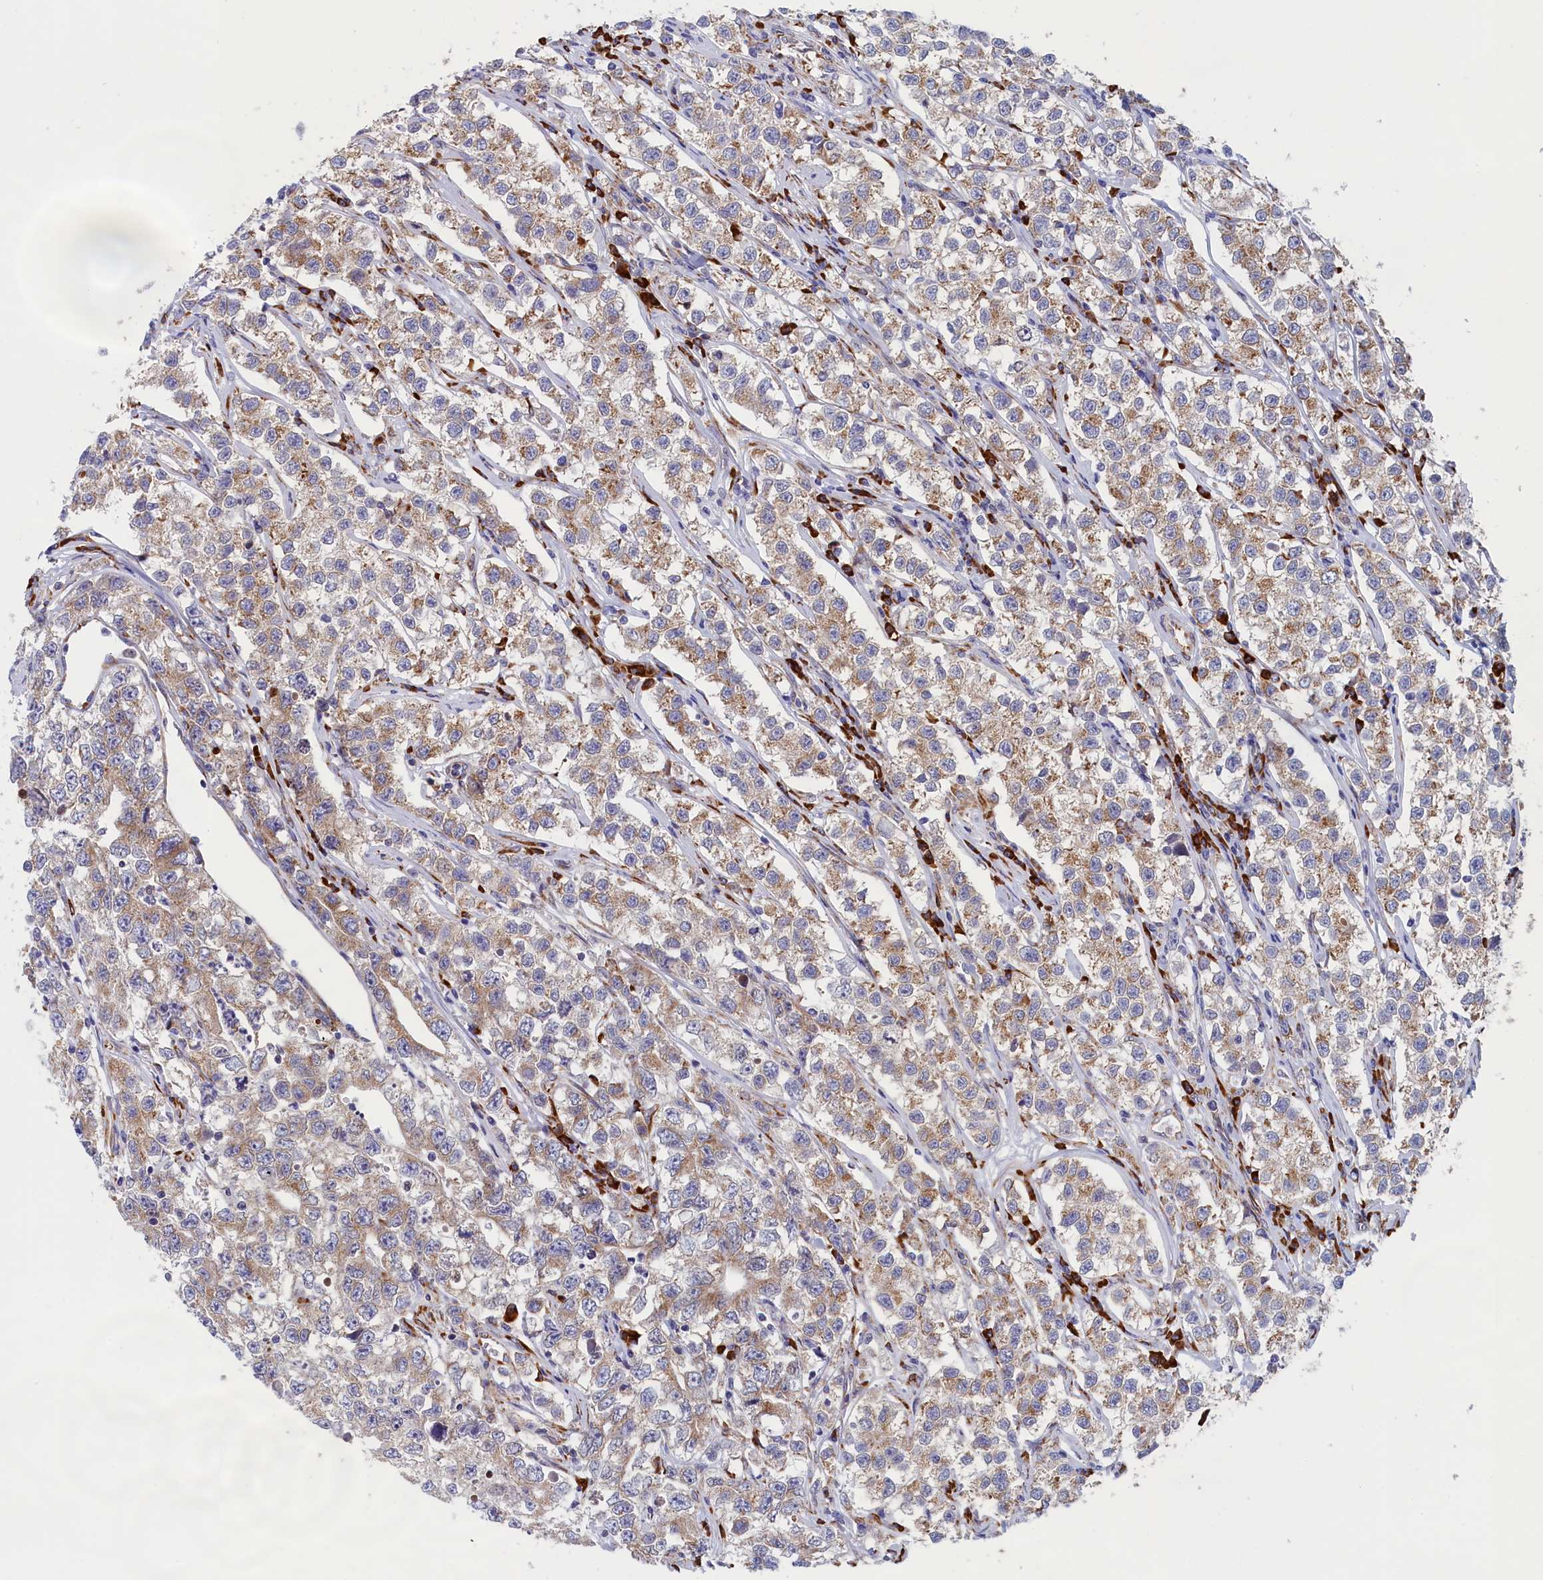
{"staining": {"intensity": "moderate", "quantity": "25%-75%", "location": "cytoplasmic/membranous"}, "tissue": "testis cancer", "cell_type": "Tumor cells", "image_type": "cancer", "snomed": [{"axis": "morphology", "description": "Seminoma, NOS"}, {"axis": "morphology", "description": "Carcinoma, Embryonal, NOS"}, {"axis": "topography", "description": "Testis"}], "caption": "About 25%-75% of tumor cells in testis cancer demonstrate moderate cytoplasmic/membranous protein positivity as visualized by brown immunohistochemical staining.", "gene": "CCDC68", "patient": {"sex": "male", "age": 43}}